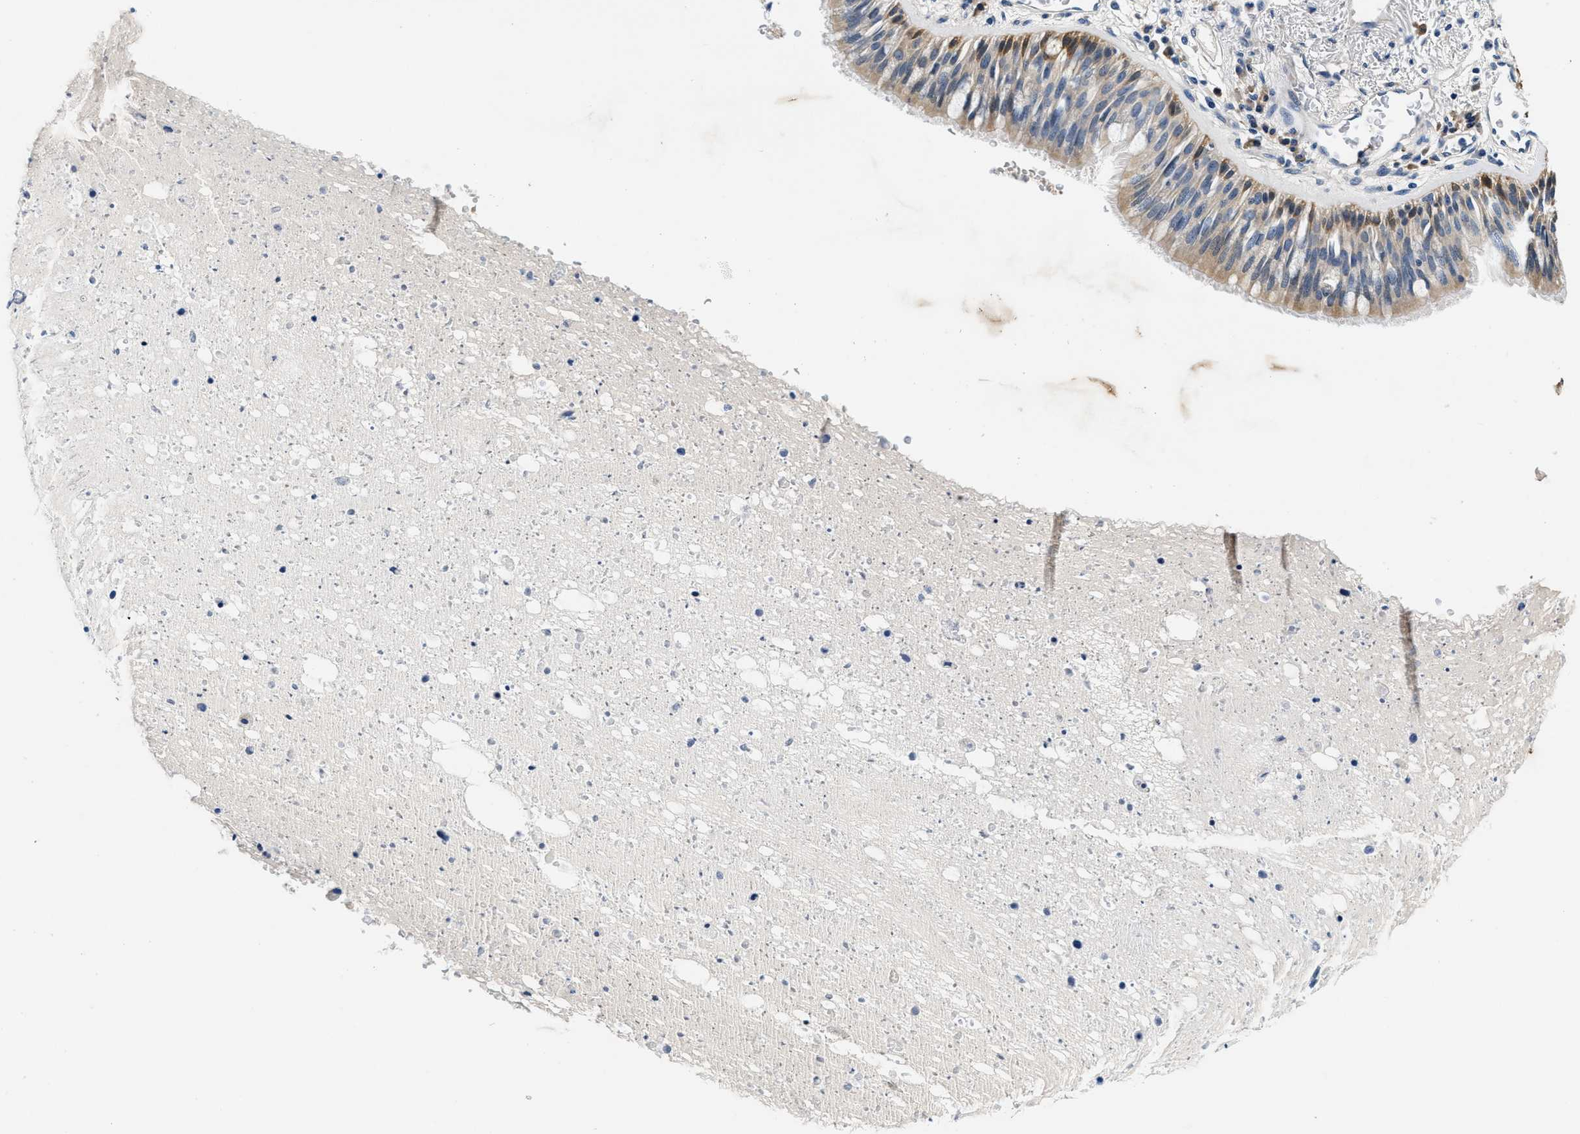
{"staining": {"intensity": "strong", "quantity": "25%-75%", "location": "cytoplasmic/membranous"}, "tissue": "bronchus", "cell_type": "Respiratory epithelial cells", "image_type": "normal", "snomed": [{"axis": "morphology", "description": "Normal tissue, NOS"}, {"axis": "morphology", "description": "Adenocarcinoma, NOS"}, {"axis": "morphology", "description": "Adenocarcinoma, metastatic, NOS"}, {"axis": "topography", "description": "Lymph node"}, {"axis": "topography", "description": "Bronchus"}, {"axis": "topography", "description": "Lung"}], "caption": "IHC of normal human bronchus demonstrates high levels of strong cytoplasmic/membranous staining in approximately 25%-75% of respiratory epithelial cells. (IHC, brightfield microscopy, high magnification).", "gene": "ALDH3A2", "patient": {"sex": "female", "age": 54}}